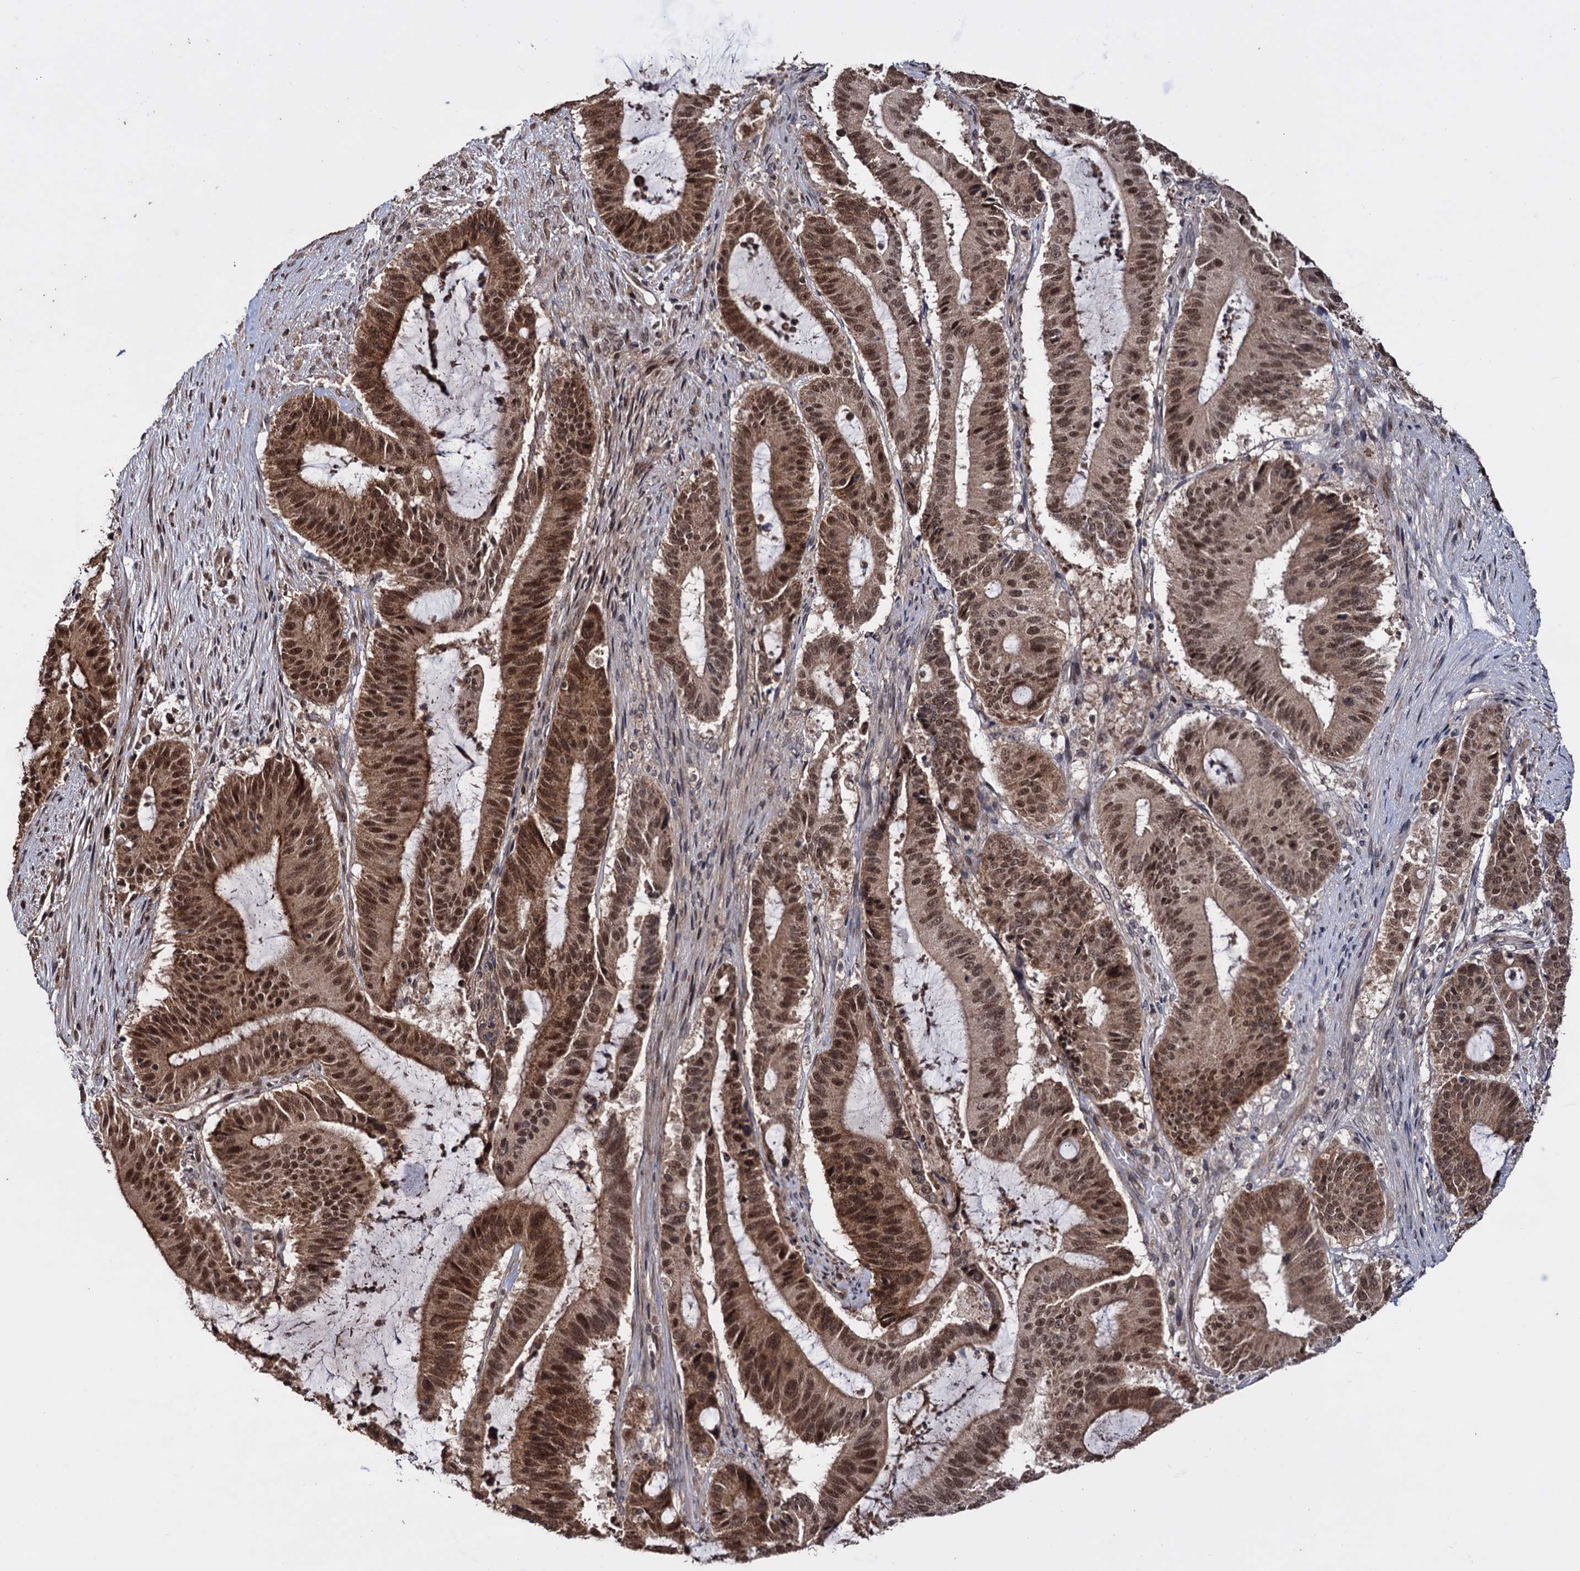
{"staining": {"intensity": "moderate", "quantity": ">75%", "location": "cytoplasmic/membranous,nuclear"}, "tissue": "liver cancer", "cell_type": "Tumor cells", "image_type": "cancer", "snomed": [{"axis": "morphology", "description": "Normal tissue, NOS"}, {"axis": "morphology", "description": "Cholangiocarcinoma"}, {"axis": "topography", "description": "Liver"}, {"axis": "topography", "description": "Peripheral nerve tissue"}], "caption": "Cholangiocarcinoma (liver) stained with a brown dye displays moderate cytoplasmic/membranous and nuclear positive positivity in about >75% of tumor cells.", "gene": "KLF5", "patient": {"sex": "female", "age": 73}}